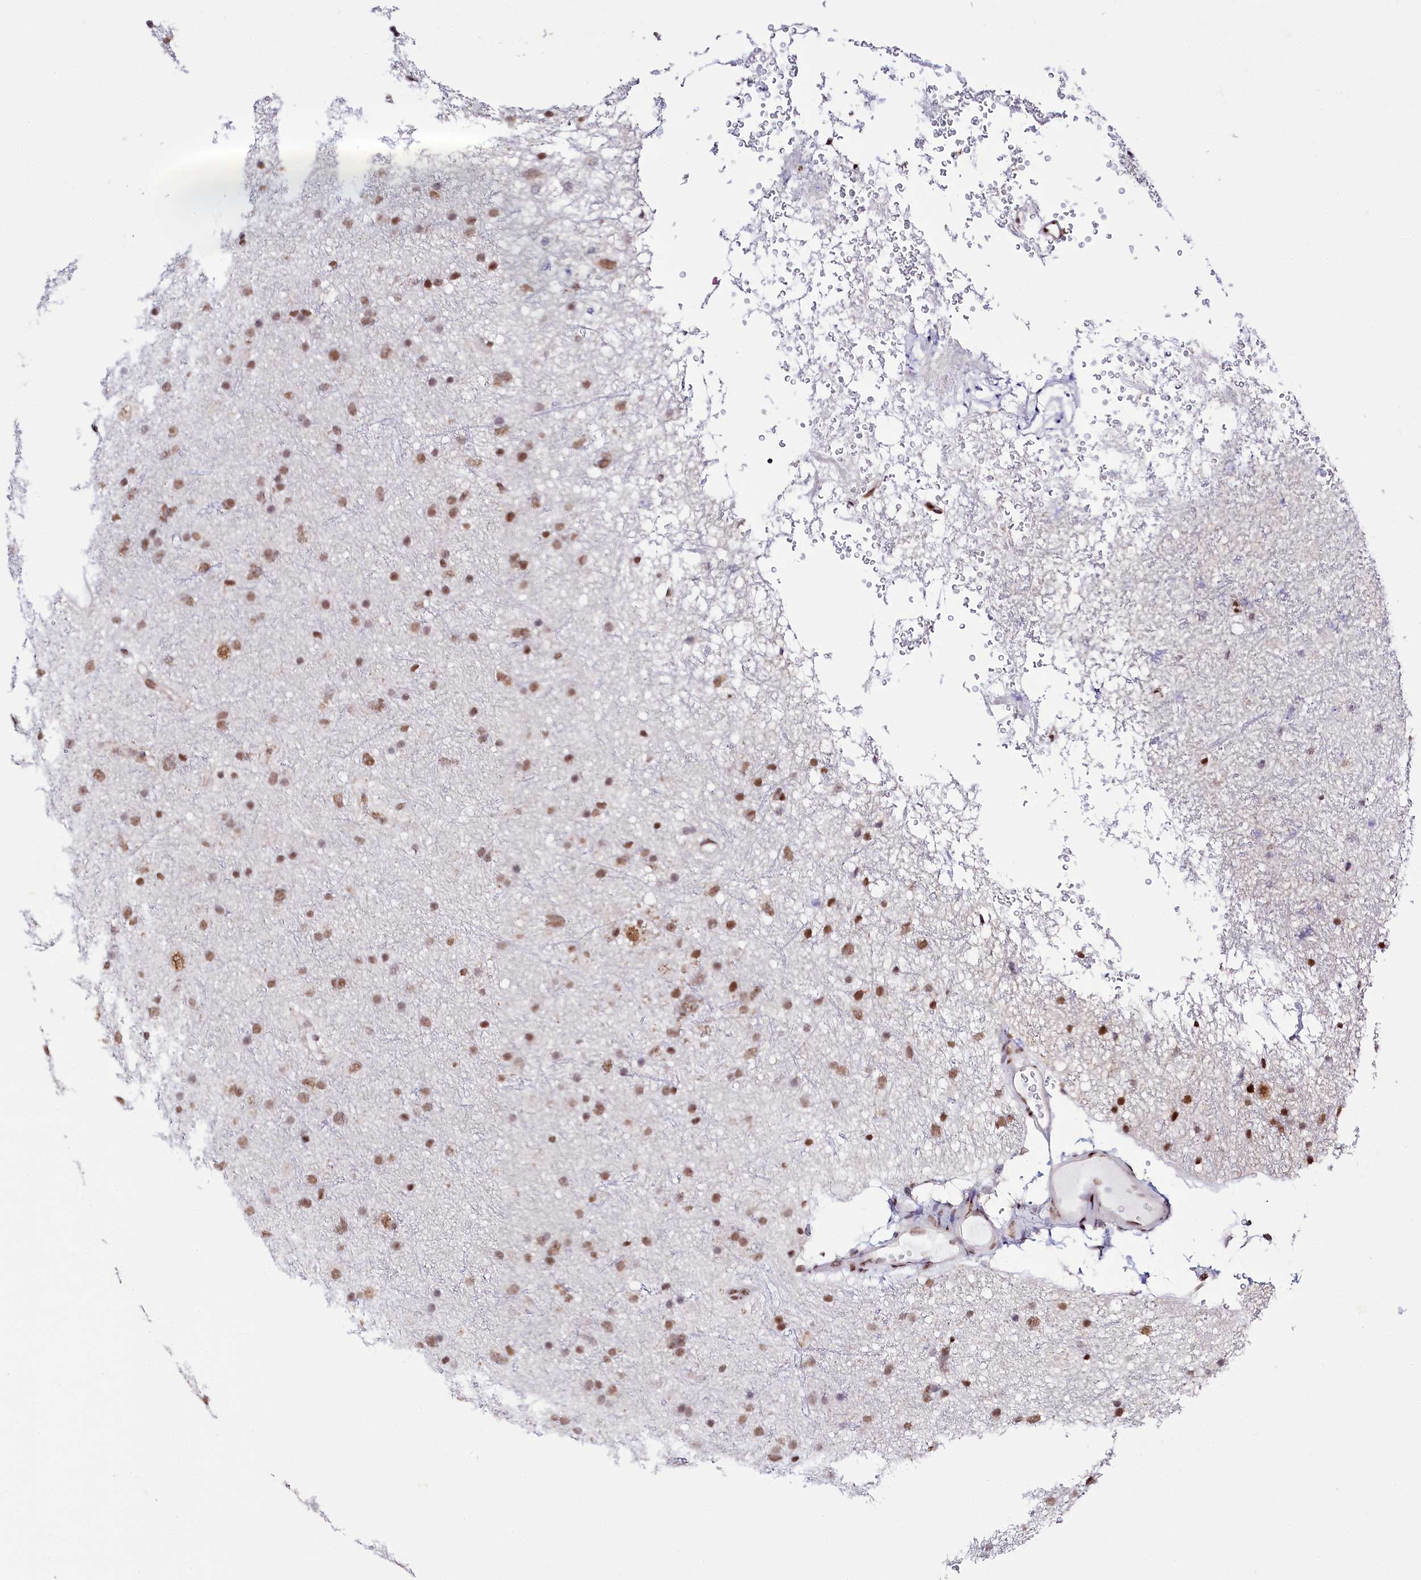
{"staining": {"intensity": "moderate", "quantity": ">75%", "location": "nuclear"}, "tissue": "glioma", "cell_type": "Tumor cells", "image_type": "cancer", "snomed": [{"axis": "morphology", "description": "Glioma, malignant, Low grade"}, {"axis": "topography", "description": "Cerebral cortex"}], "caption": "Immunohistochemical staining of human glioma displays medium levels of moderate nuclear staining in about >75% of tumor cells.", "gene": "SPATS2", "patient": {"sex": "female", "age": 39}}